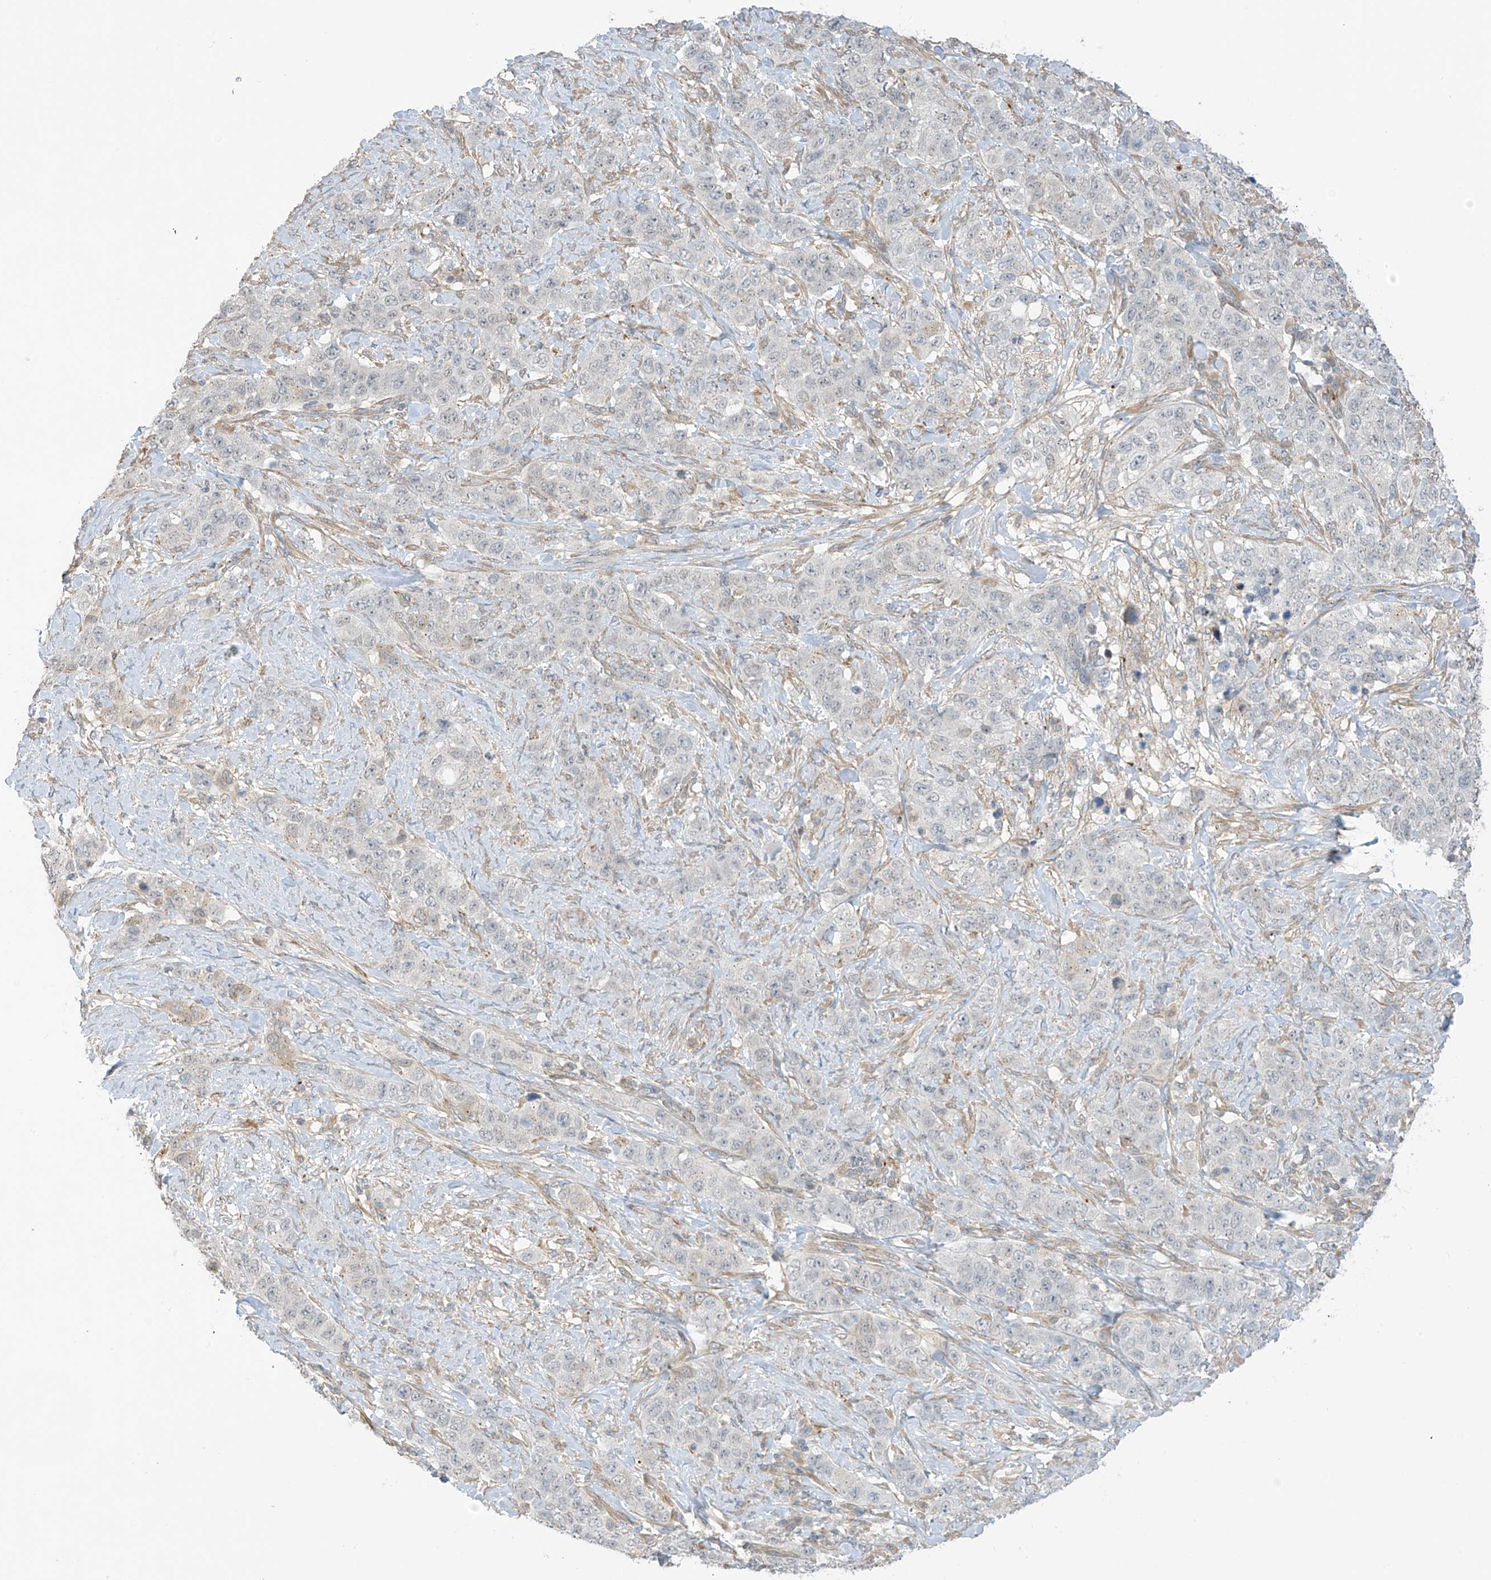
{"staining": {"intensity": "negative", "quantity": "none", "location": "none"}, "tissue": "stomach cancer", "cell_type": "Tumor cells", "image_type": "cancer", "snomed": [{"axis": "morphology", "description": "Adenocarcinoma, NOS"}, {"axis": "topography", "description": "Stomach"}], "caption": "A histopathology image of stomach cancer stained for a protein exhibits no brown staining in tumor cells.", "gene": "HS6ST2", "patient": {"sex": "male", "age": 48}}